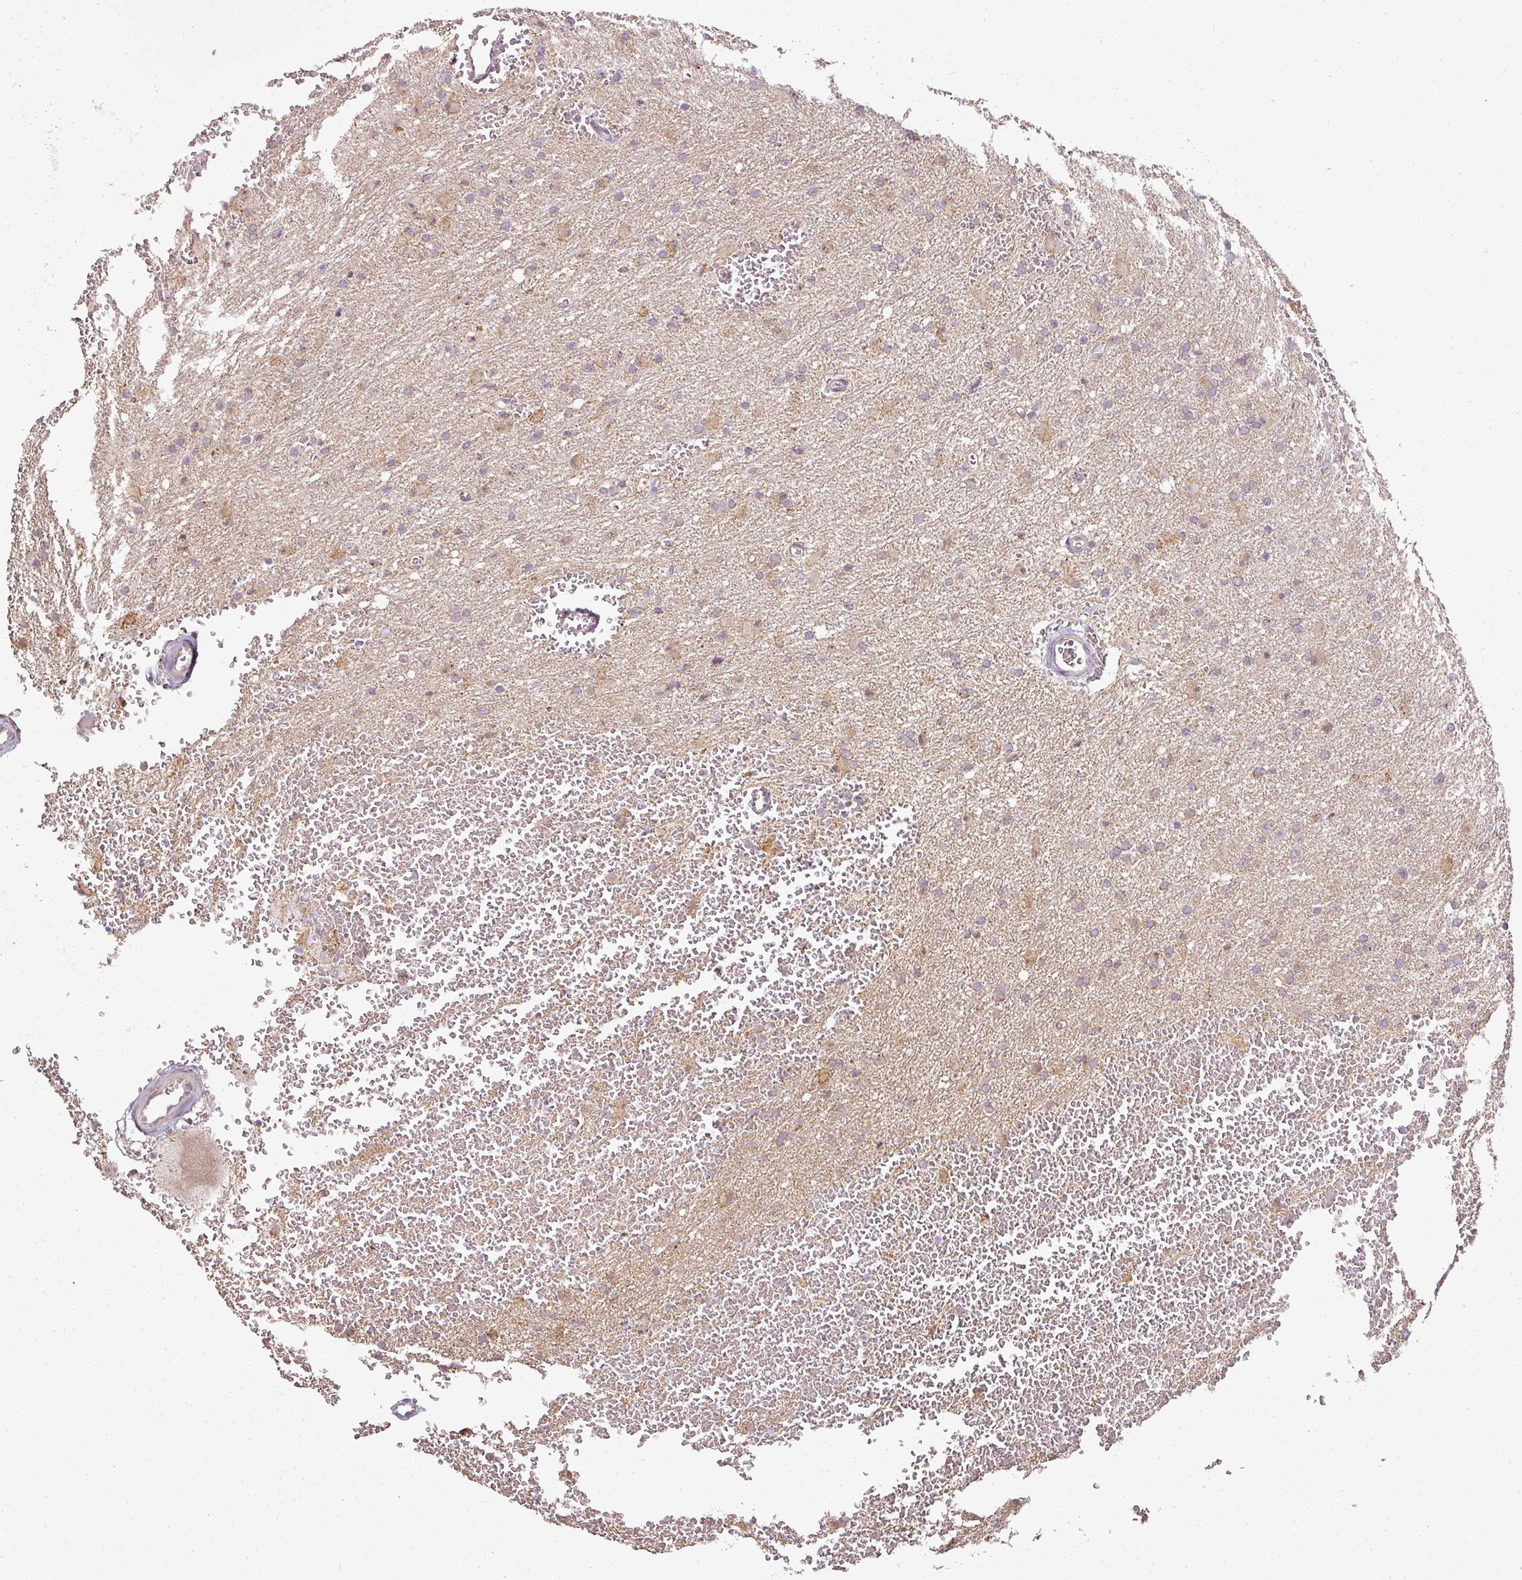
{"staining": {"intensity": "moderate", "quantity": "<25%", "location": "cytoplasmic/membranous"}, "tissue": "glioma", "cell_type": "Tumor cells", "image_type": "cancer", "snomed": [{"axis": "morphology", "description": "Glioma, malignant, High grade"}, {"axis": "topography", "description": "Cerebral cortex"}], "caption": "Malignant high-grade glioma stained with a brown dye exhibits moderate cytoplasmic/membranous positive positivity in approximately <25% of tumor cells.", "gene": "MYOM2", "patient": {"sex": "female", "age": 36}}